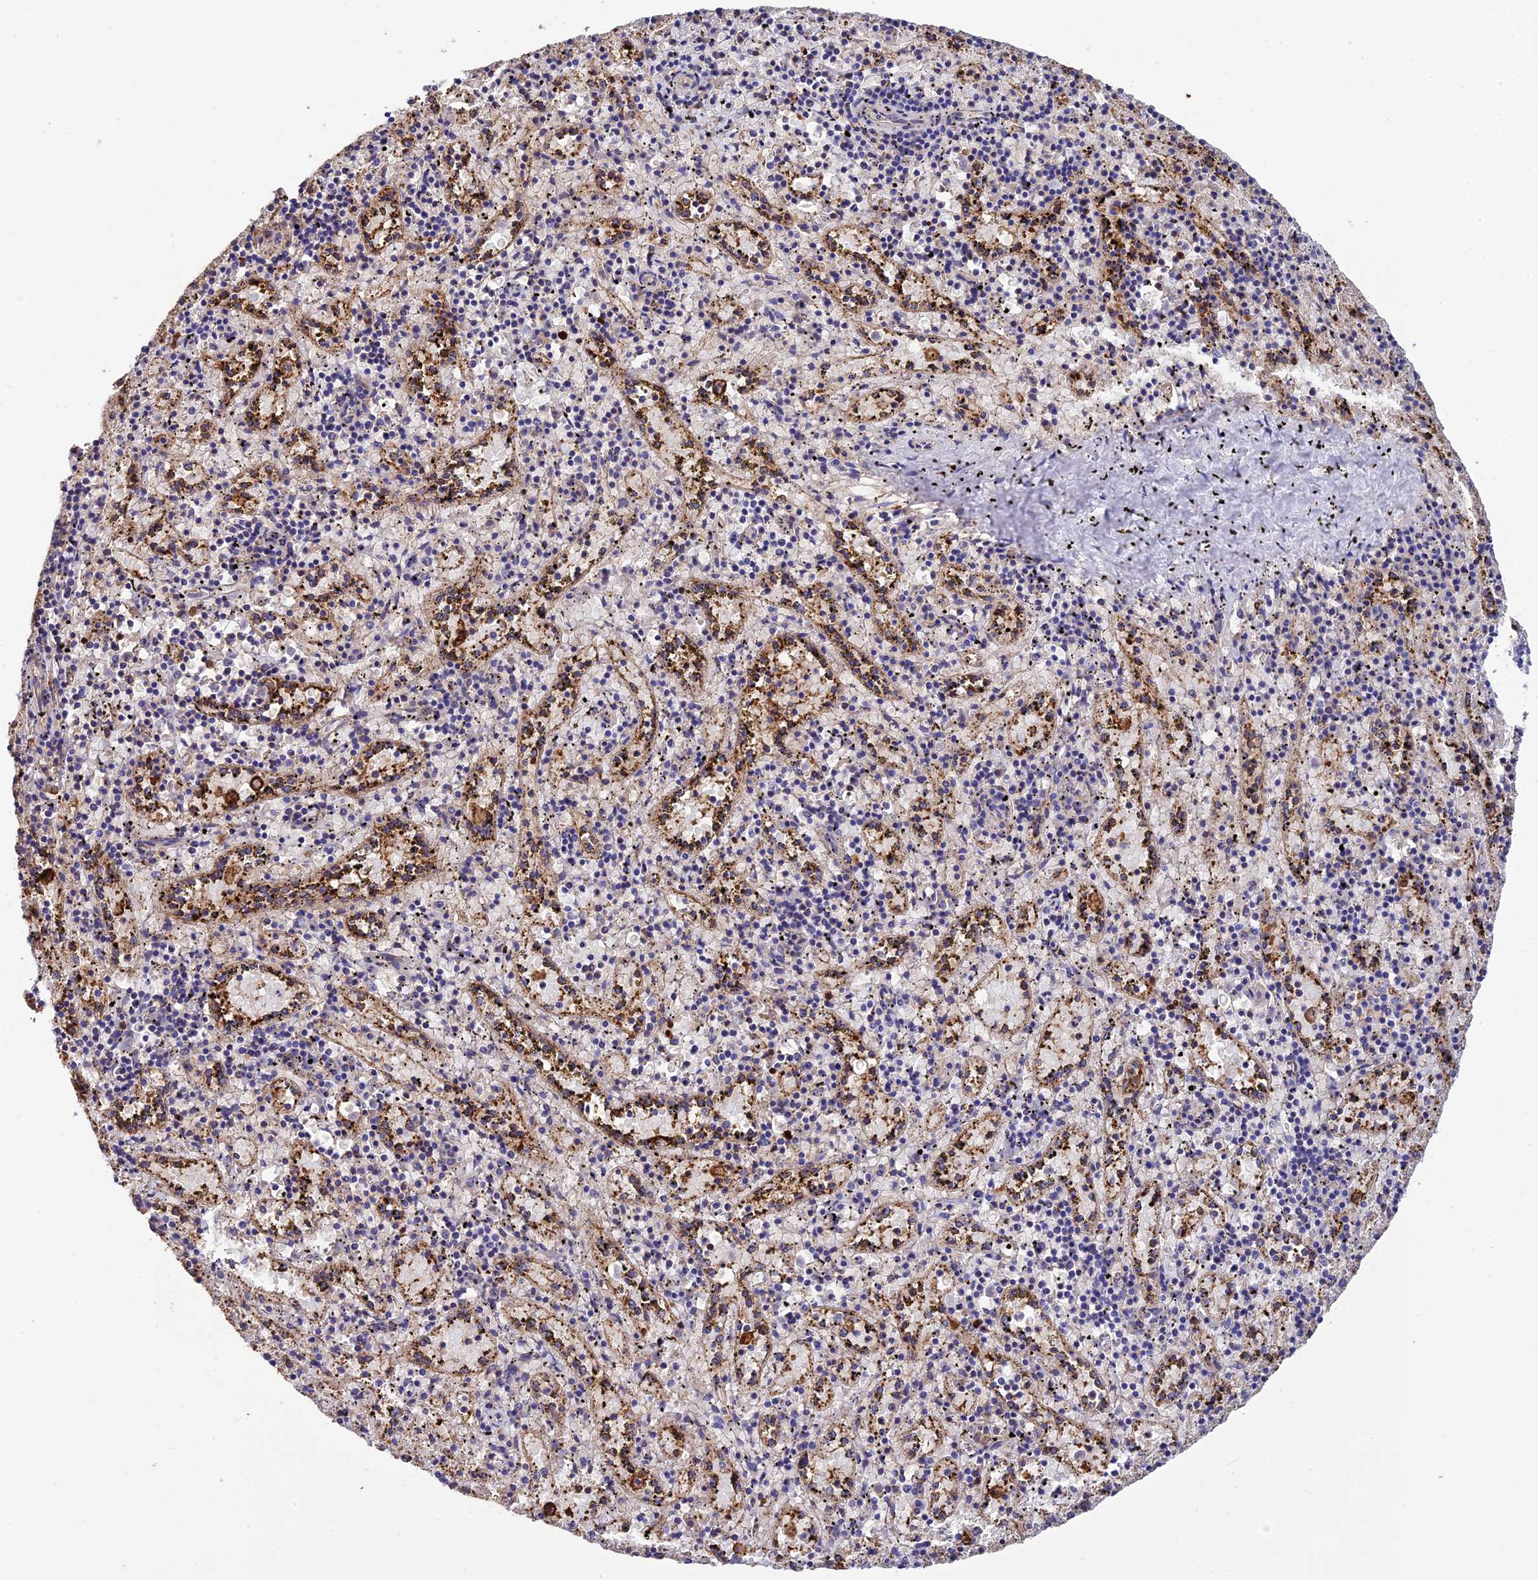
{"staining": {"intensity": "negative", "quantity": "none", "location": "none"}, "tissue": "spleen", "cell_type": "Cells in red pulp", "image_type": "normal", "snomed": [{"axis": "morphology", "description": "Normal tissue, NOS"}, {"axis": "topography", "description": "Spleen"}], "caption": "This histopathology image is of normal spleen stained with immunohistochemistry to label a protein in brown with the nuclei are counter-stained blue. There is no staining in cells in red pulp.", "gene": "PZP", "patient": {"sex": "male", "age": 11}}